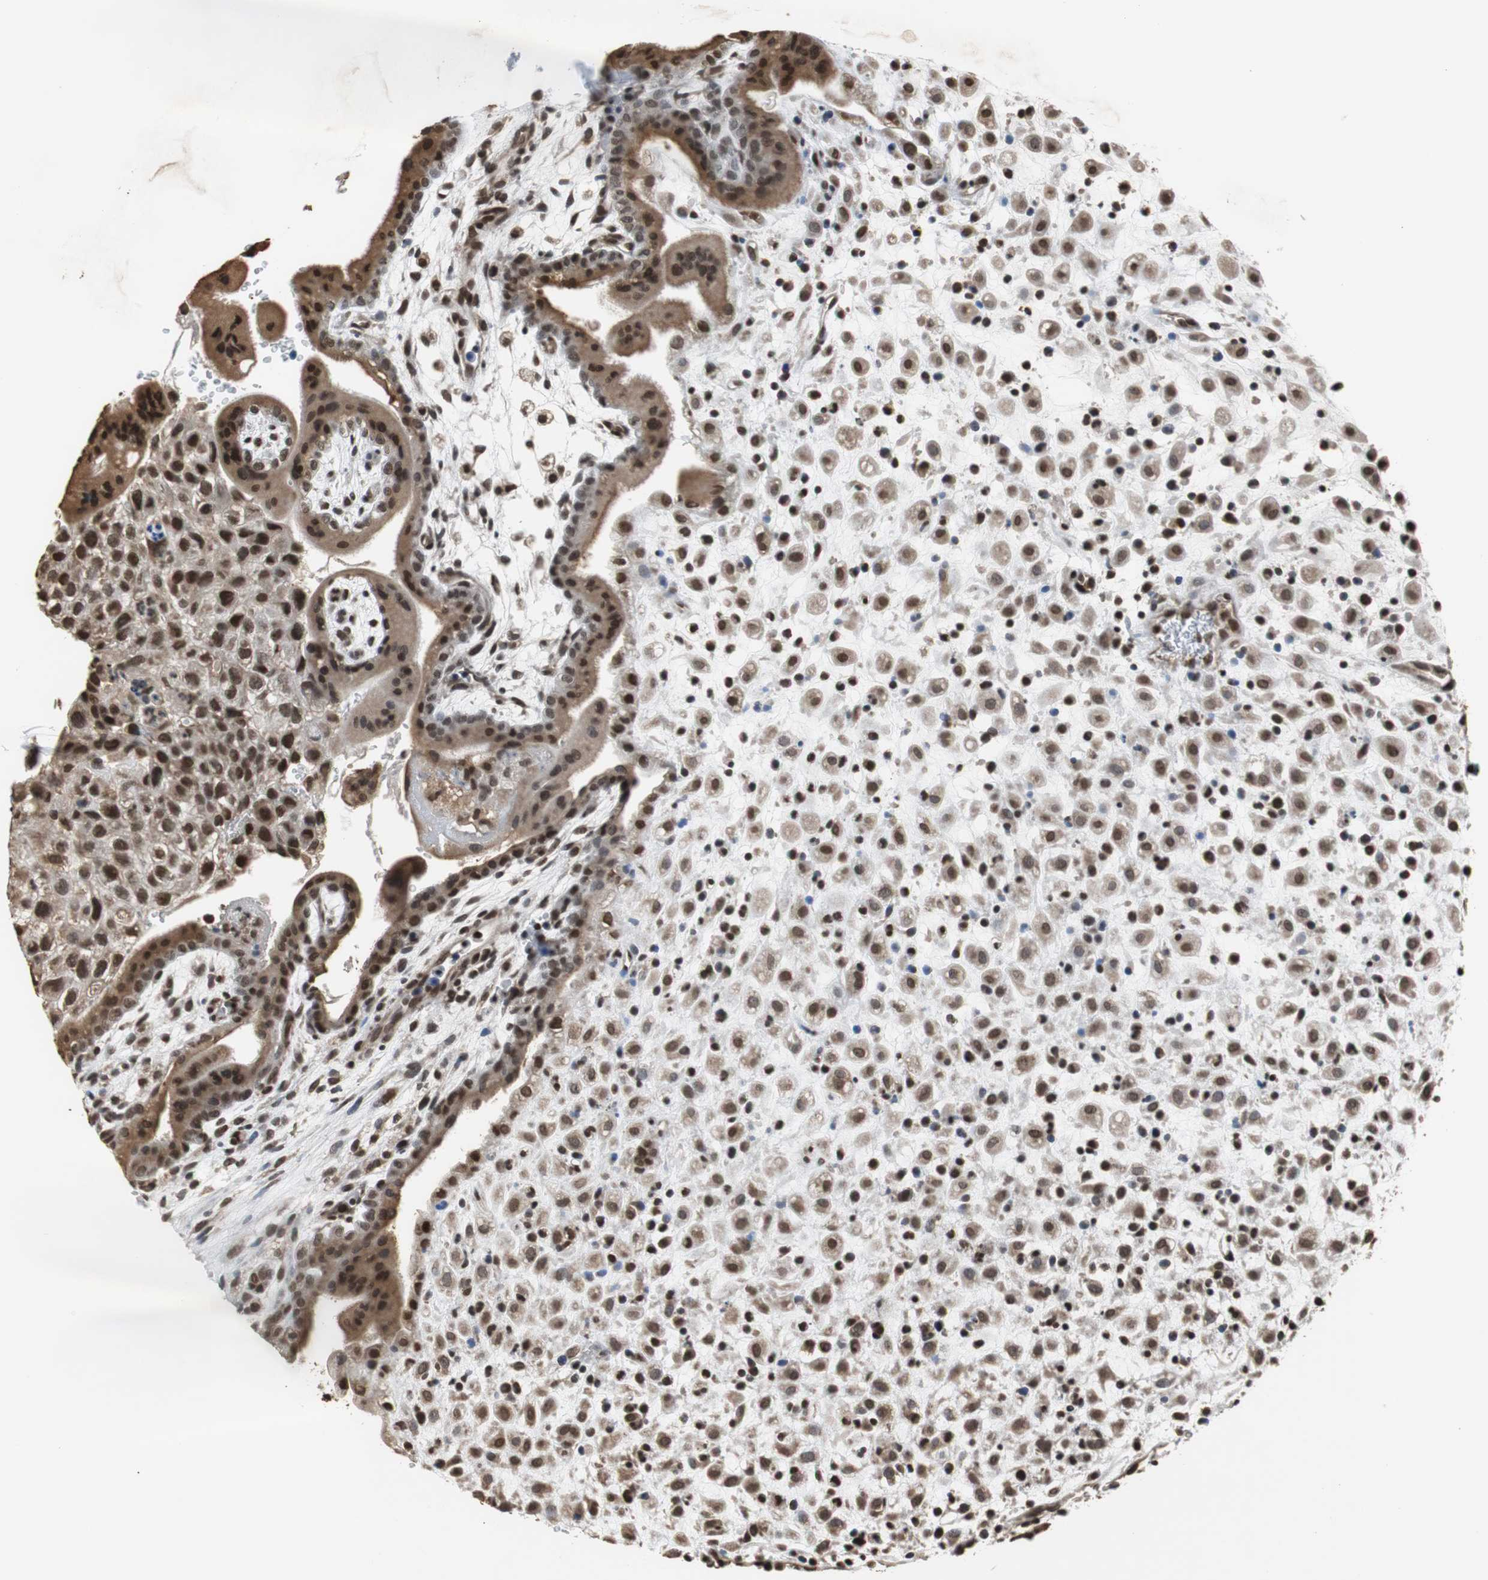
{"staining": {"intensity": "strong", "quantity": ">75%", "location": "nuclear"}, "tissue": "placenta", "cell_type": "Decidual cells", "image_type": "normal", "snomed": [{"axis": "morphology", "description": "Normal tissue, NOS"}, {"axis": "topography", "description": "Placenta"}], "caption": "Immunohistochemistry (IHC) staining of unremarkable placenta, which demonstrates high levels of strong nuclear expression in approximately >75% of decidual cells indicating strong nuclear protein staining. The staining was performed using DAB (brown) for protein detection and nuclei were counterstained in hematoxylin (blue).", "gene": "REST", "patient": {"sex": "female", "age": 35}}